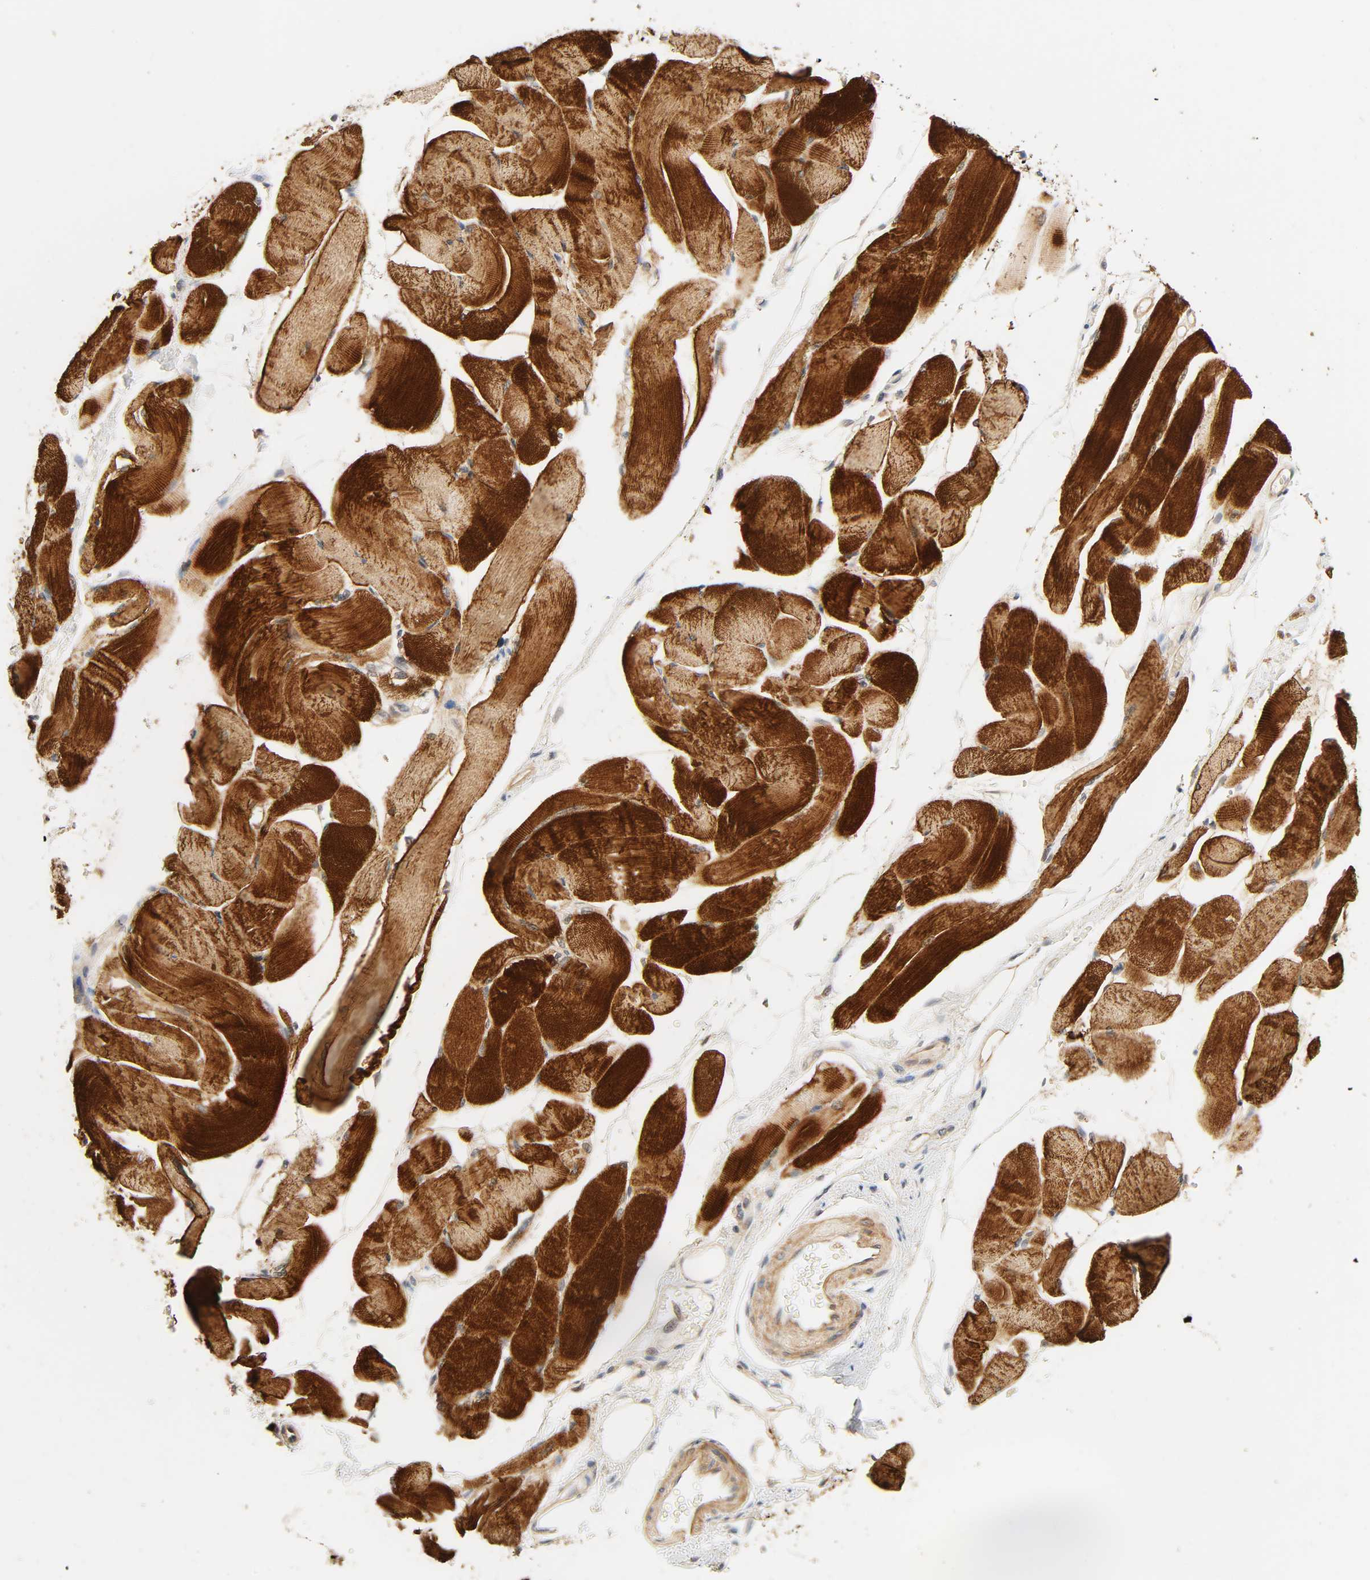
{"staining": {"intensity": "strong", "quantity": ">75%", "location": "cytoplasmic/membranous"}, "tissue": "skeletal muscle", "cell_type": "Myocytes", "image_type": "normal", "snomed": [{"axis": "morphology", "description": "Normal tissue, NOS"}, {"axis": "topography", "description": "Skeletal muscle"}, {"axis": "topography", "description": "Peripheral nerve tissue"}], "caption": "A high-resolution photomicrograph shows IHC staining of benign skeletal muscle, which displays strong cytoplasmic/membranous staining in approximately >75% of myocytes. (Brightfield microscopy of DAB IHC at high magnification).", "gene": "CACNA1G", "patient": {"sex": "female", "age": 84}}